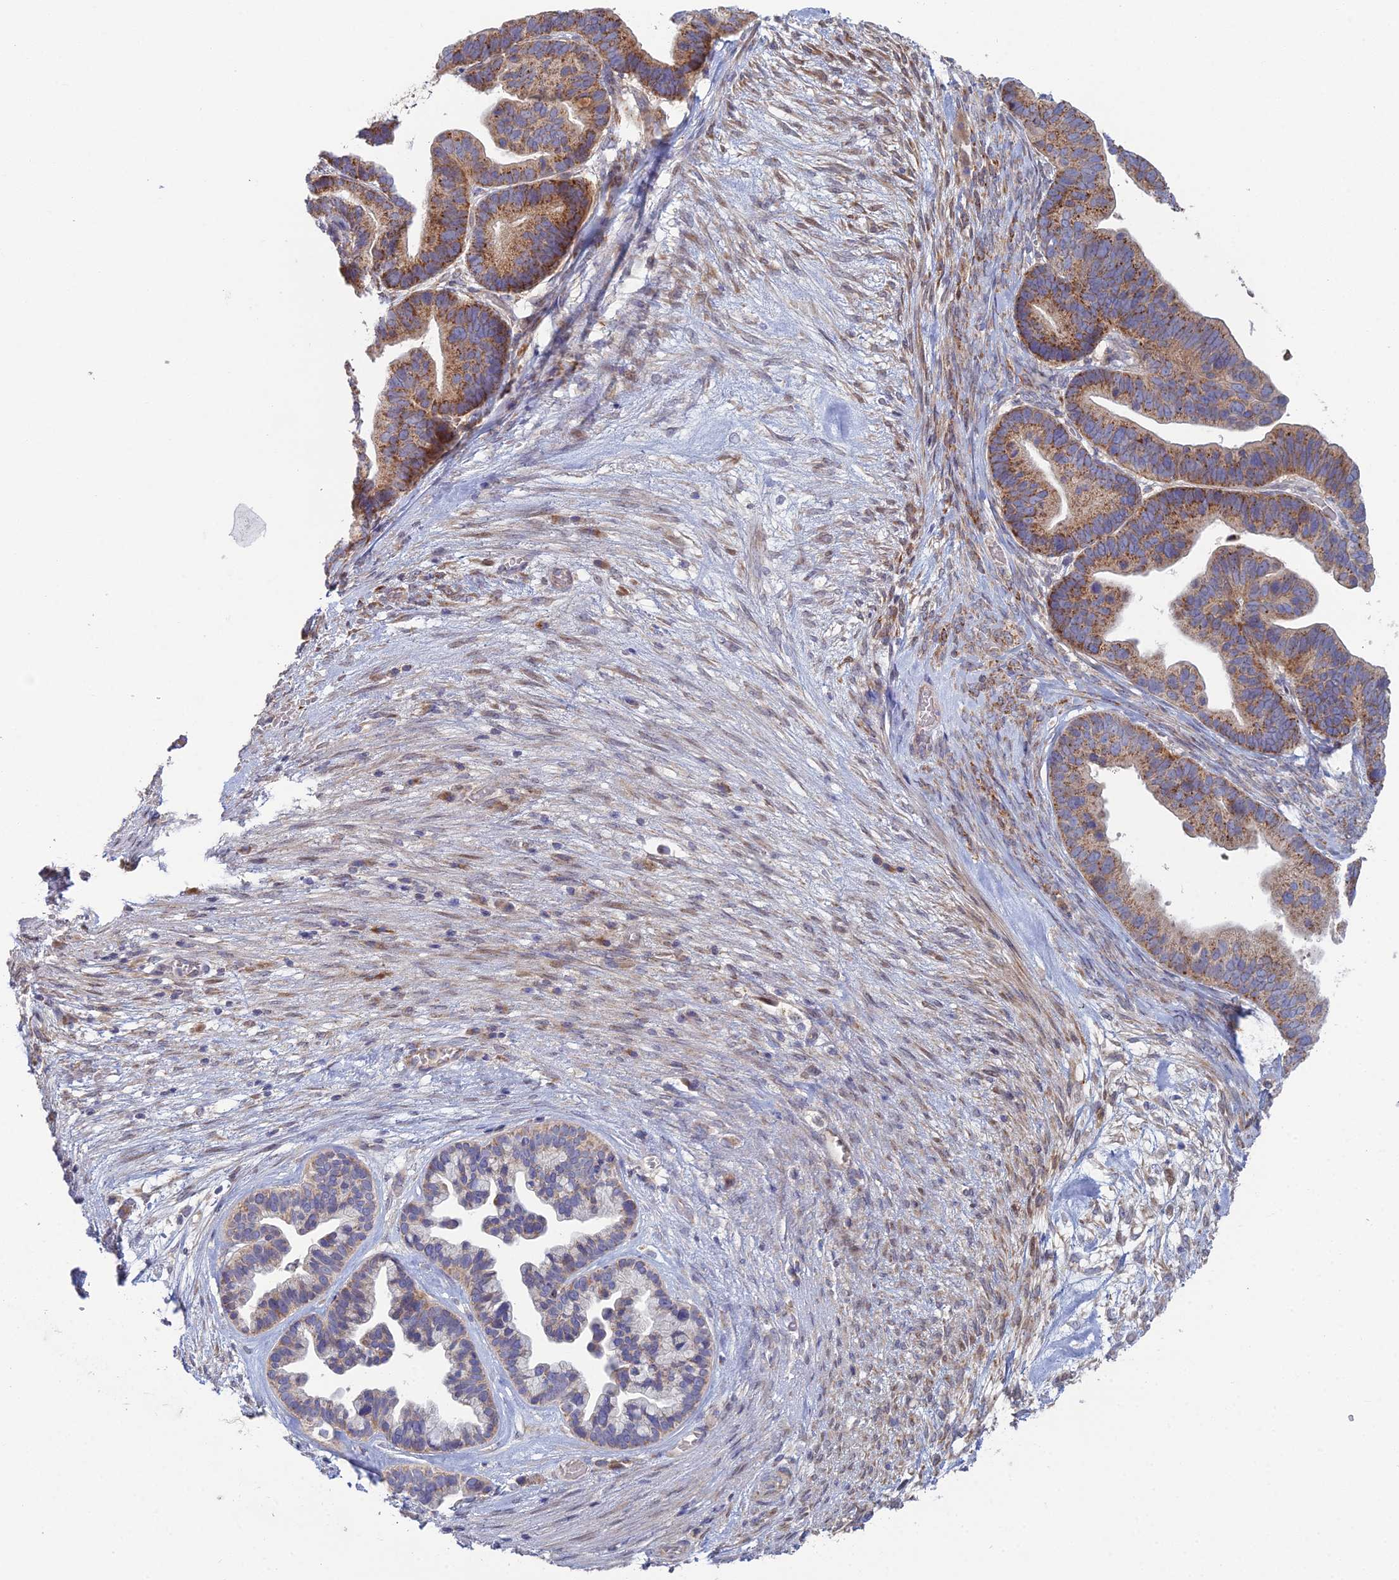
{"staining": {"intensity": "moderate", "quantity": ">75%", "location": "cytoplasmic/membranous"}, "tissue": "ovarian cancer", "cell_type": "Tumor cells", "image_type": "cancer", "snomed": [{"axis": "morphology", "description": "Cystadenocarcinoma, serous, NOS"}, {"axis": "topography", "description": "Ovary"}], "caption": "Tumor cells demonstrate medium levels of moderate cytoplasmic/membranous positivity in about >75% of cells in human ovarian cancer.", "gene": "ARL16", "patient": {"sex": "female", "age": 56}}